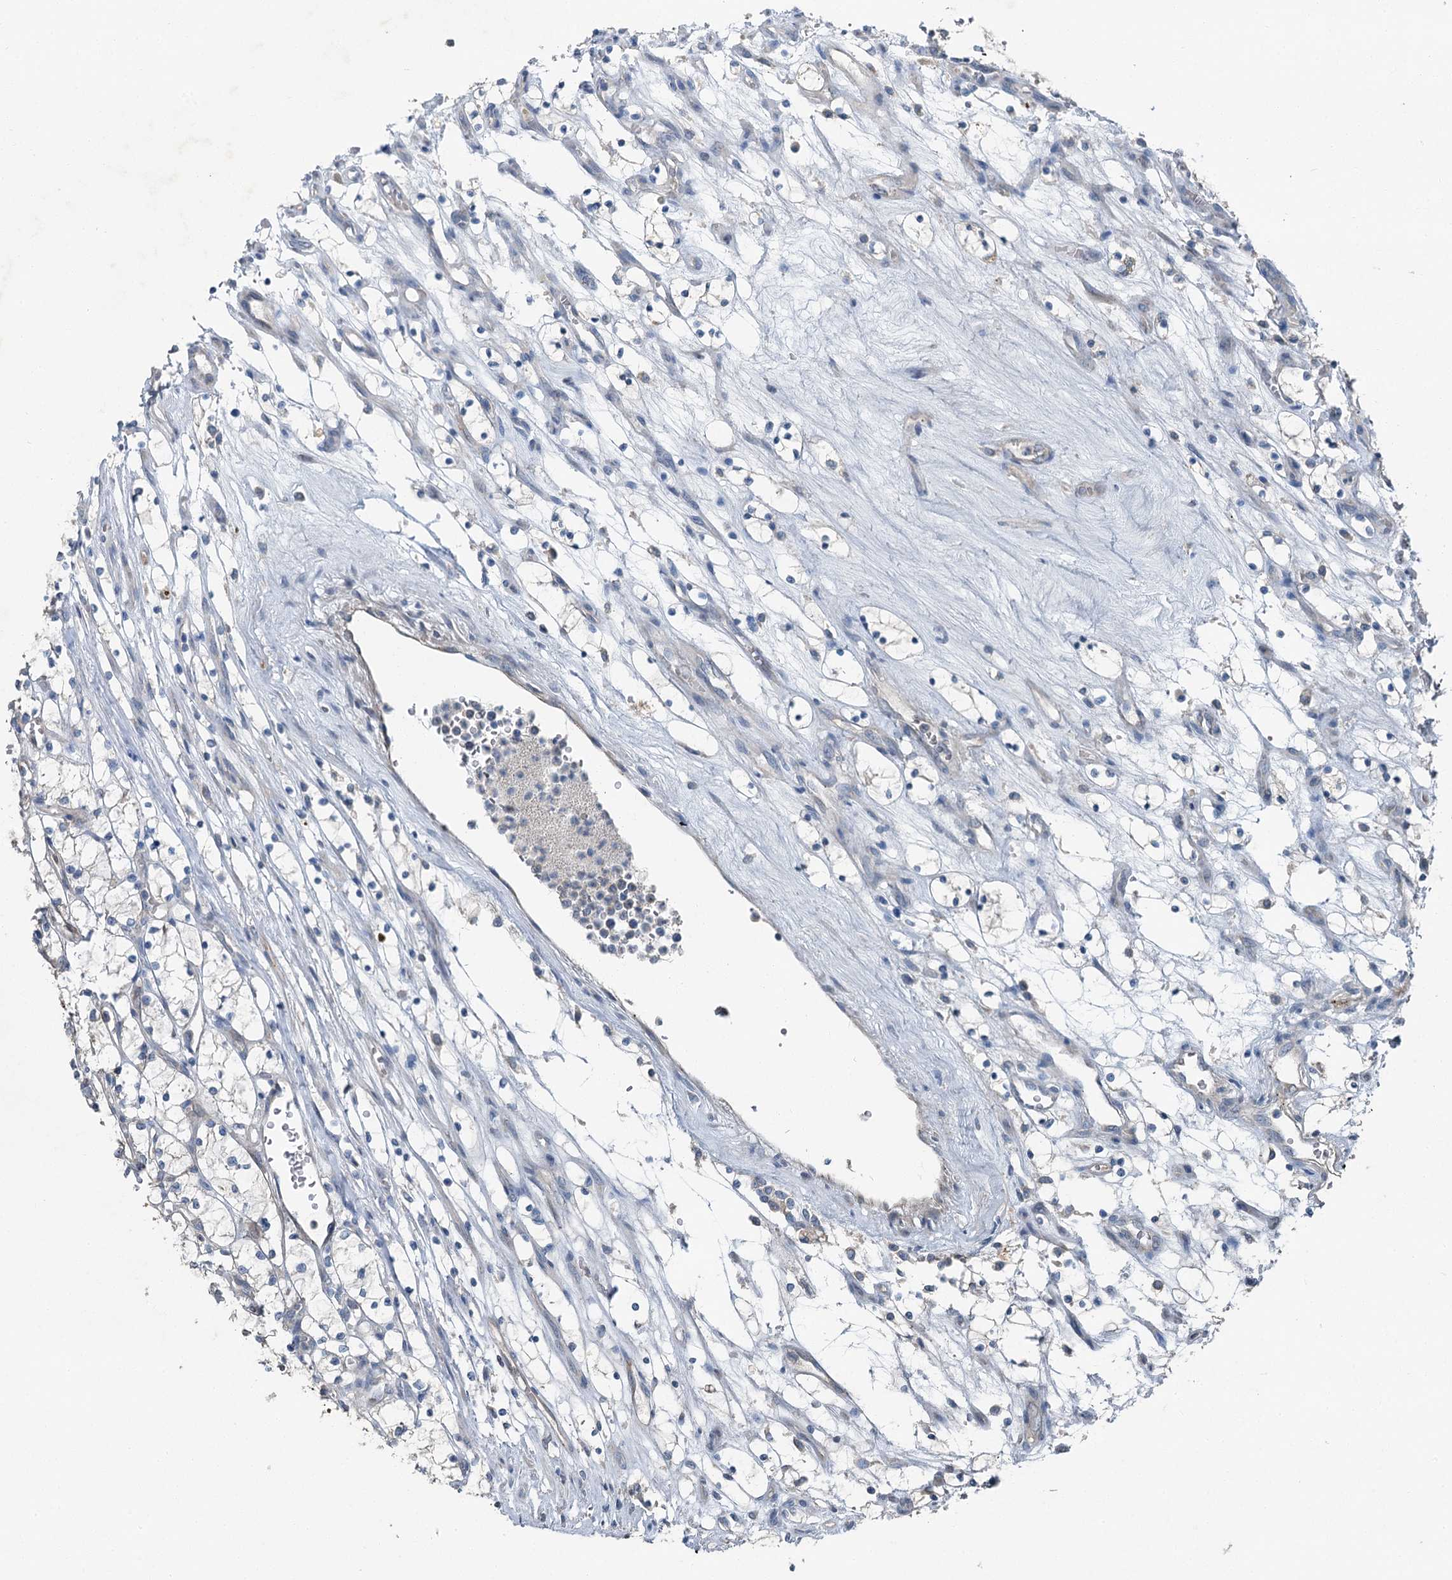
{"staining": {"intensity": "negative", "quantity": "none", "location": "none"}, "tissue": "renal cancer", "cell_type": "Tumor cells", "image_type": "cancer", "snomed": [{"axis": "morphology", "description": "Adenocarcinoma, NOS"}, {"axis": "topography", "description": "Kidney"}], "caption": "DAB immunohistochemical staining of renal adenocarcinoma exhibits no significant positivity in tumor cells. (DAB immunohistochemistry, high magnification).", "gene": "C6orf120", "patient": {"sex": "female", "age": 69}}